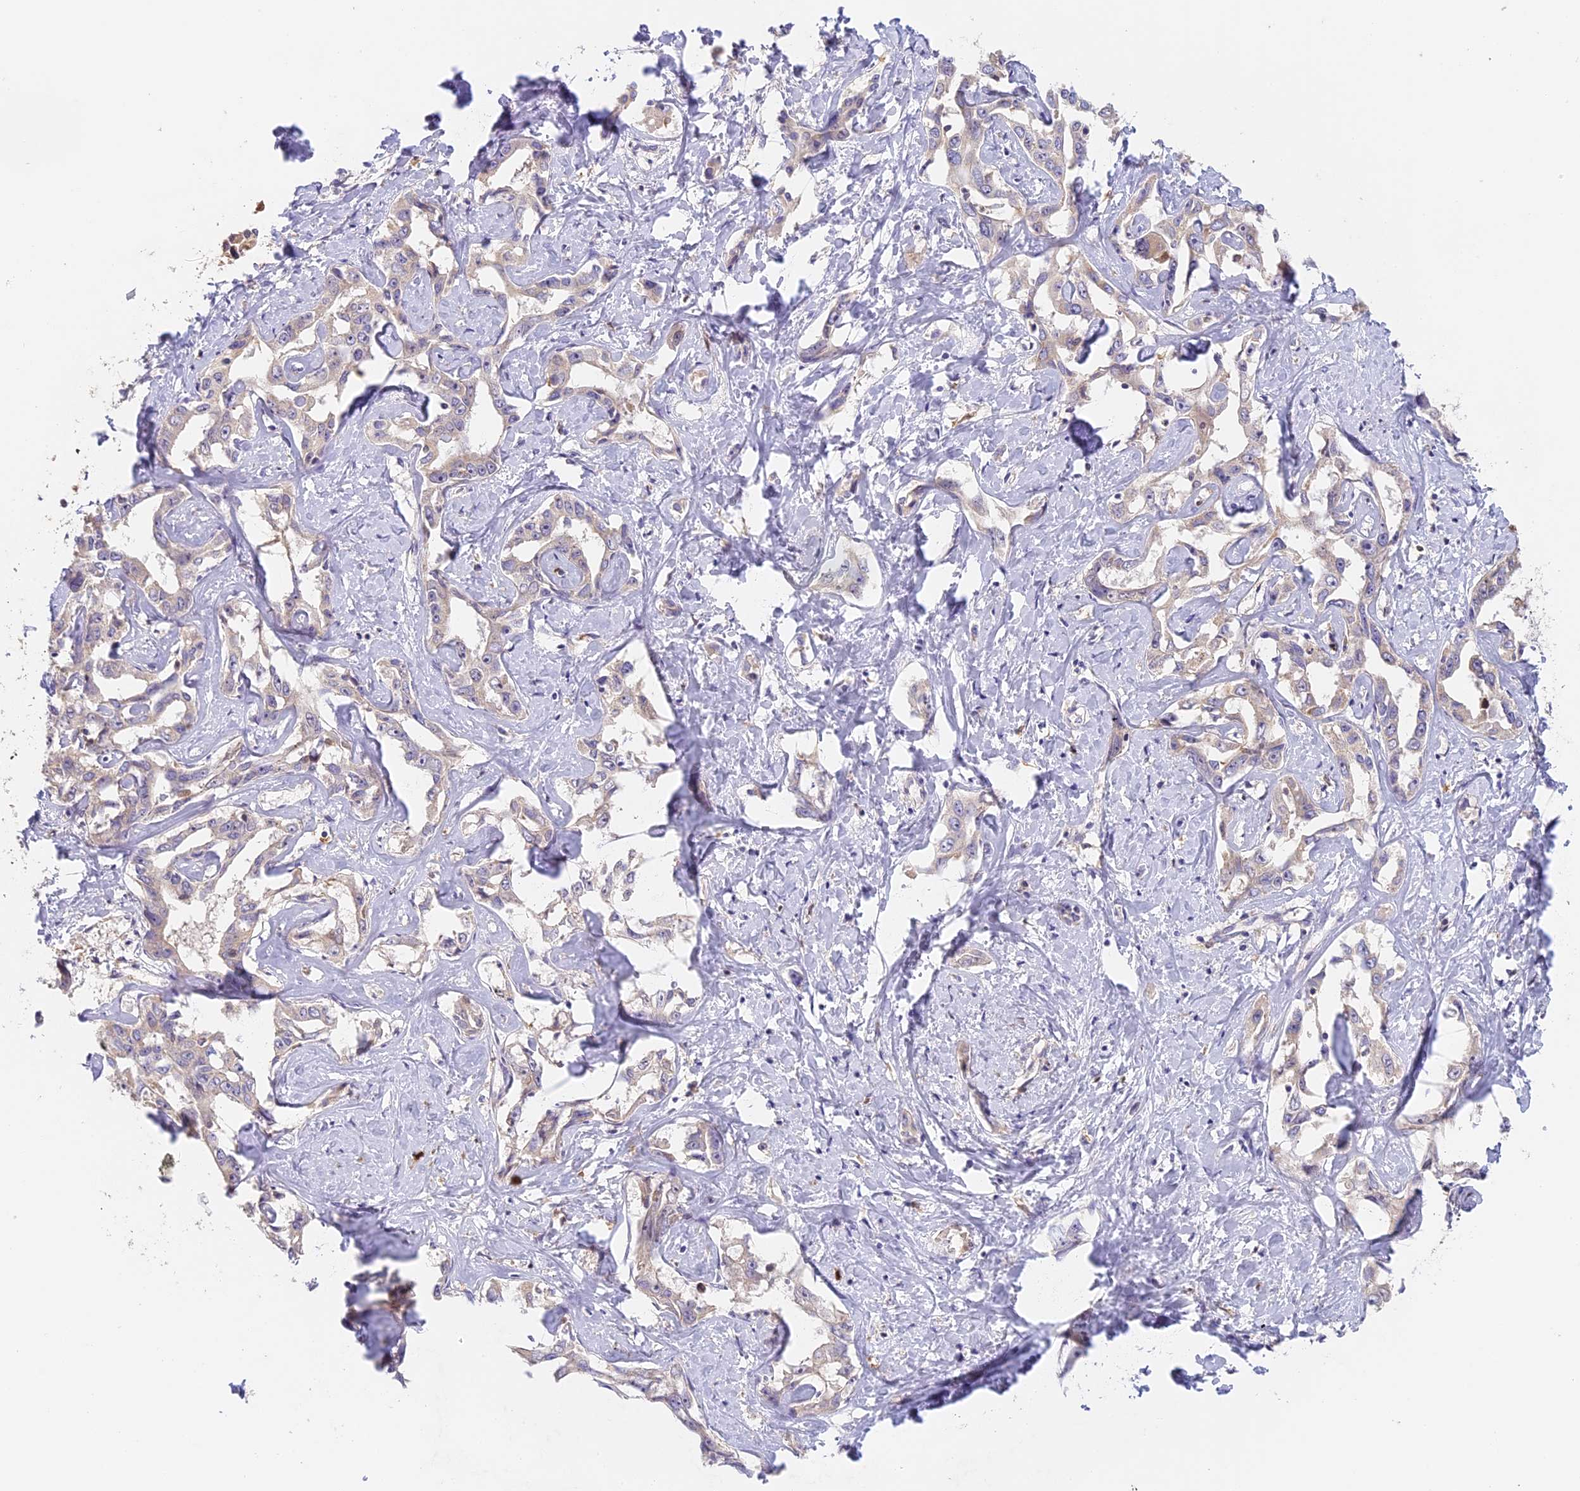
{"staining": {"intensity": "negative", "quantity": "none", "location": "none"}, "tissue": "liver cancer", "cell_type": "Tumor cells", "image_type": "cancer", "snomed": [{"axis": "morphology", "description": "Cholangiocarcinoma"}, {"axis": "topography", "description": "Liver"}], "caption": "IHC histopathology image of human liver cancer (cholangiocarcinoma) stained for a protein (brown), which displays no positivity in tumor cells. The staining is performed using DAB brown chromogen with nuclei counter-stained in using hematoxylin.", "gene": "NCF4", "patient": {"sex": "male", "age": 59}}